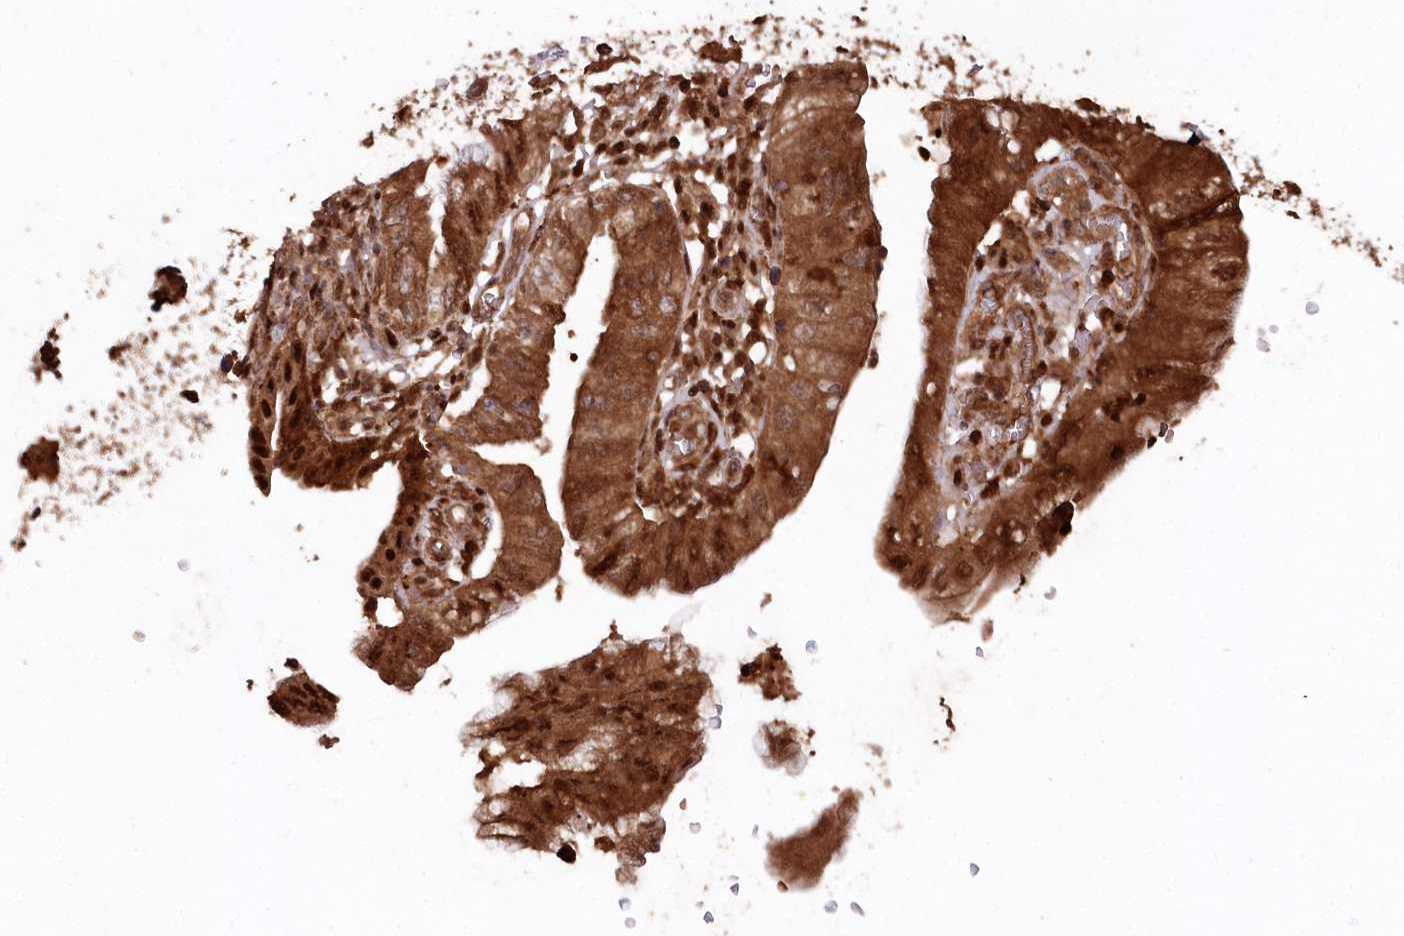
{"staining": {"intensity": "strong", "quantity": ">75%", "location": "cytoplasmic/membranous,nuclear"}, "tissue": "pancreatic cancer", "cell_type": "Tumor cells", "image_type": "cancer", "snomed": [{"axis": "morphology", "description": "Adenocarcinoma, NOS"}, {"axis": "topography", "description": "Pancreas"}], "caption": "Immunohistochemical staining of human pancreatic adenocarcinoma reveals high levels of strong cytoplasmic/membranous and nuclear protein positivity in approximately >75% of tumor cells.", "gene": "LSG1", "patient": {"sex": "female", "age": 73}}